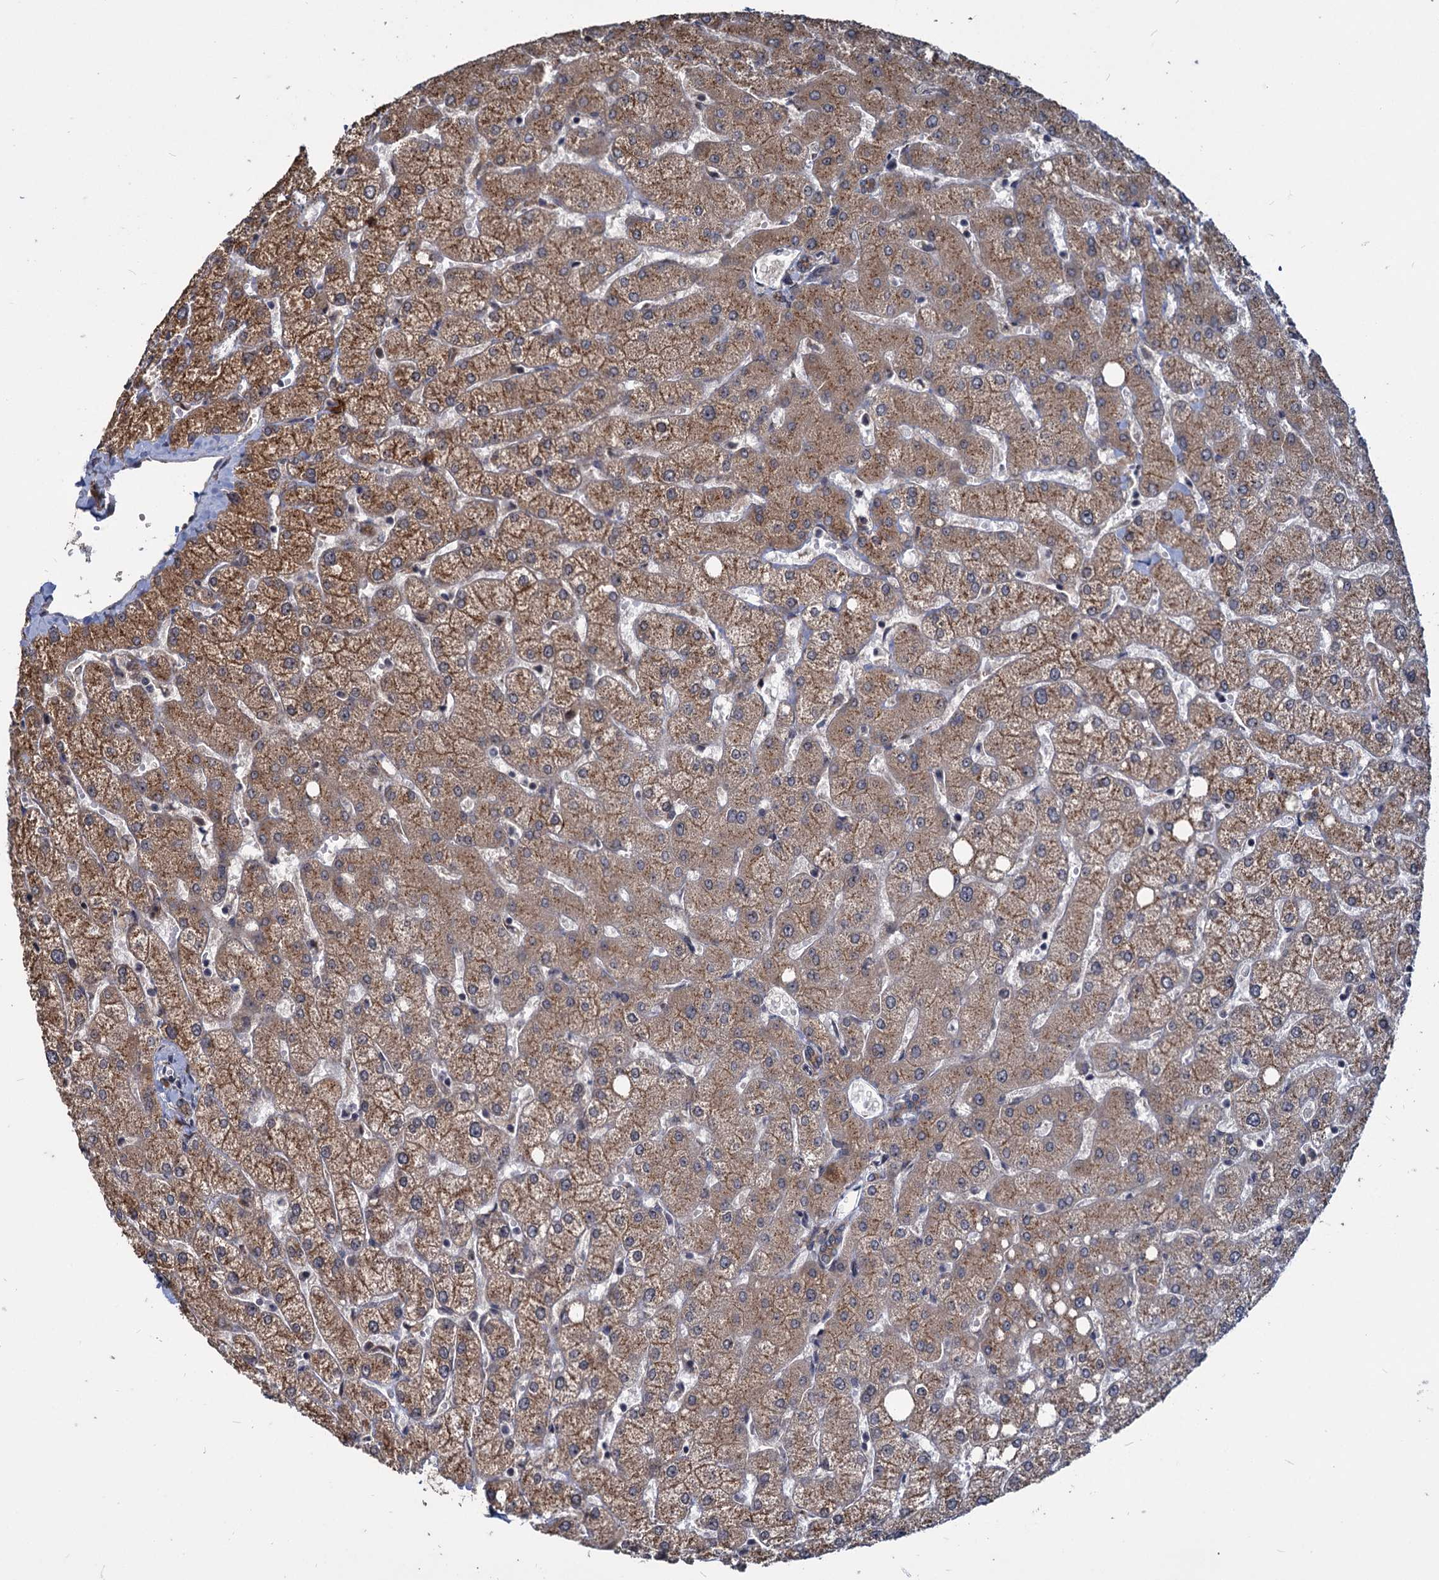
{"staining": {"intensity": "moderate", "quantity": ">75%", "location": "cytoplasmic/membranous"}, "tissue": "liver", "cell_type": "Cholangiocytes", "image_type": "normal", "snomed": [{"axis": "morphology", "description": "Normal tissue, NOS"}, {"axis": "topography", "description": "Liver"}], "caption": "A photomicrograph of human liver stained for a protein displays moderate cytoplasmic/membranous brown staining in cholangiocytes. (IHC, brightfield microscopy, high magnification).", "gene": "SAAL1", "patient": {"sex": "female", "age": 54}}